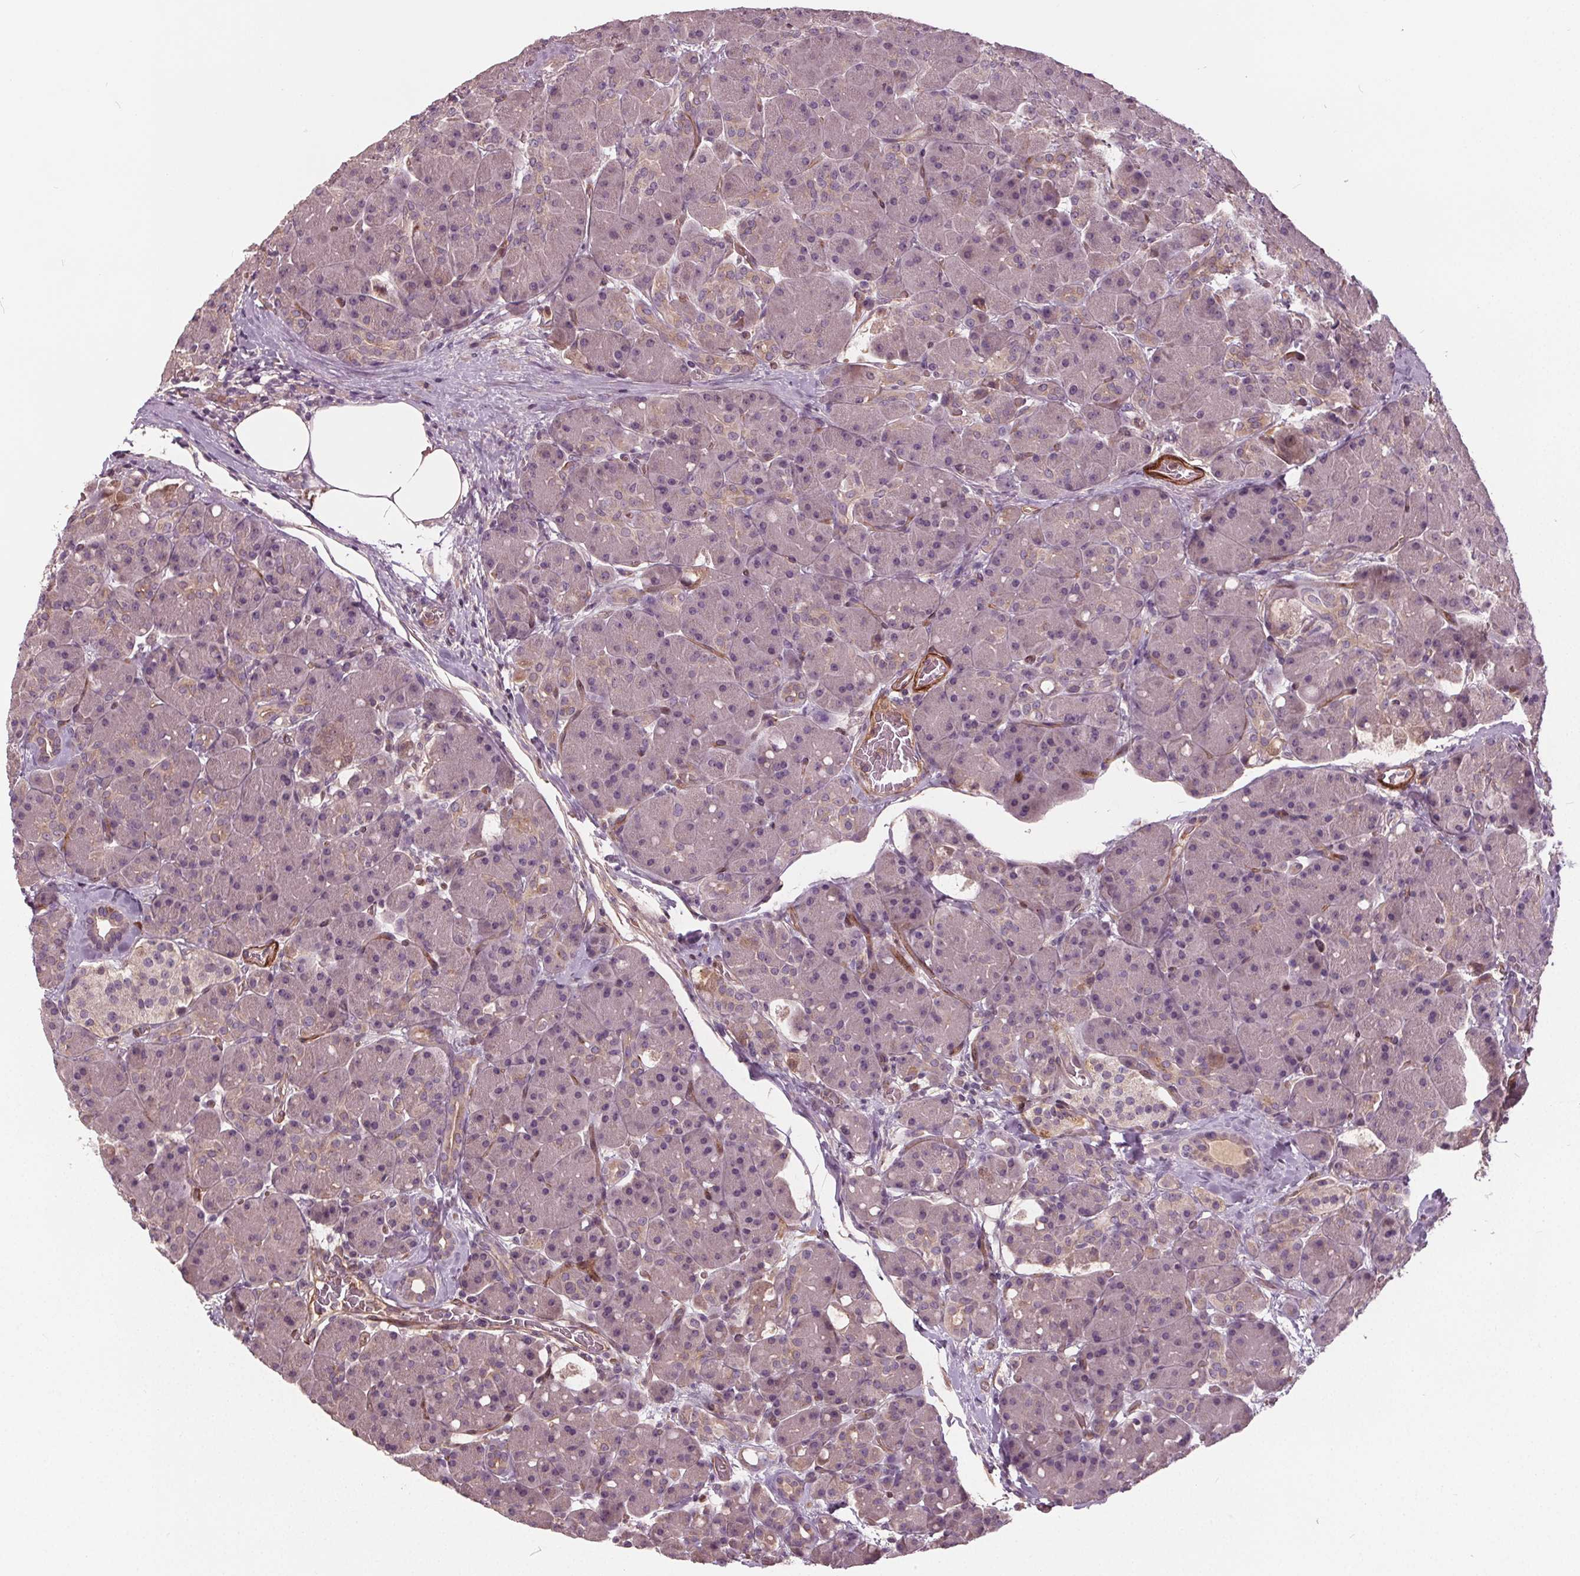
{"staining": {"intensity": "negative", "quantity": "none", "location": "none"}, "tissue": "pancreas", "cell_type": "Exocrine glandular cells", "image_type": "normal", "snomed": [{"axis": "morphology", "description": "Normal tissue, NOS"}, {"axis": "topography", "description": "Pancreas"}], "caption": "Immunohistochemistry micrograph of normal human pancreas stained for a protein (brown), which displays no positivity in exocrine glandular cells.", "gene": "PDGFD", "patient": {"sex": "male", "age": 55}}